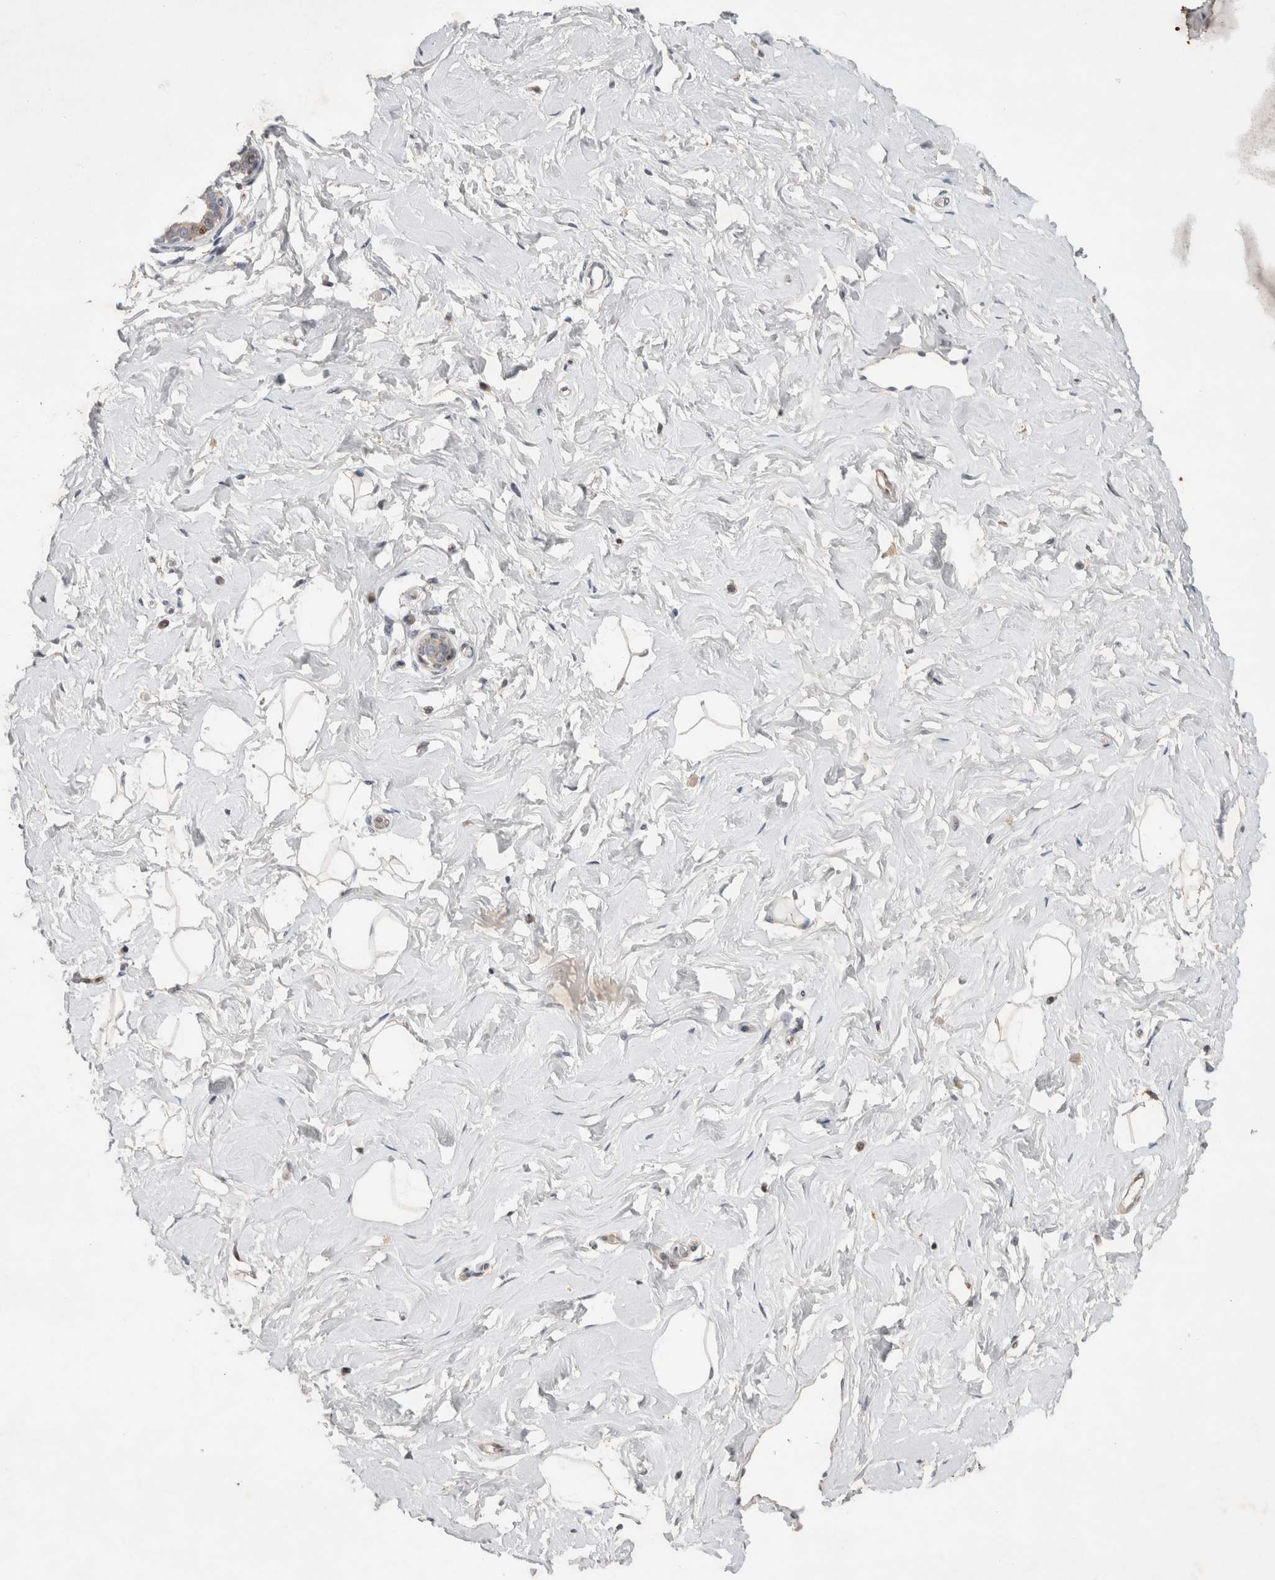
{"staining": {"intensity": "negative", "quantity": "none", "location": "none"}, "tissue": "breast", "cell_type": "Adipocytes", "image_type": "normal", "snomed": [{"axis": "morphology", "description": "Normal tissue, NOS"}, {"axis": "morphology", "description": "Adenoma, NOS"}, {"axis": "topography", "description": "Breast"}], "caption": "IHC of normal human breast demonstrates no positivity in adipocytes. (Brightfield microscopy of DAB (3,3'-diaminobenzidine) immunohistochemistry (IHC) at high magnification).", "gene": "C8orf58", "patient": {"sex": "female", "age": 23}}